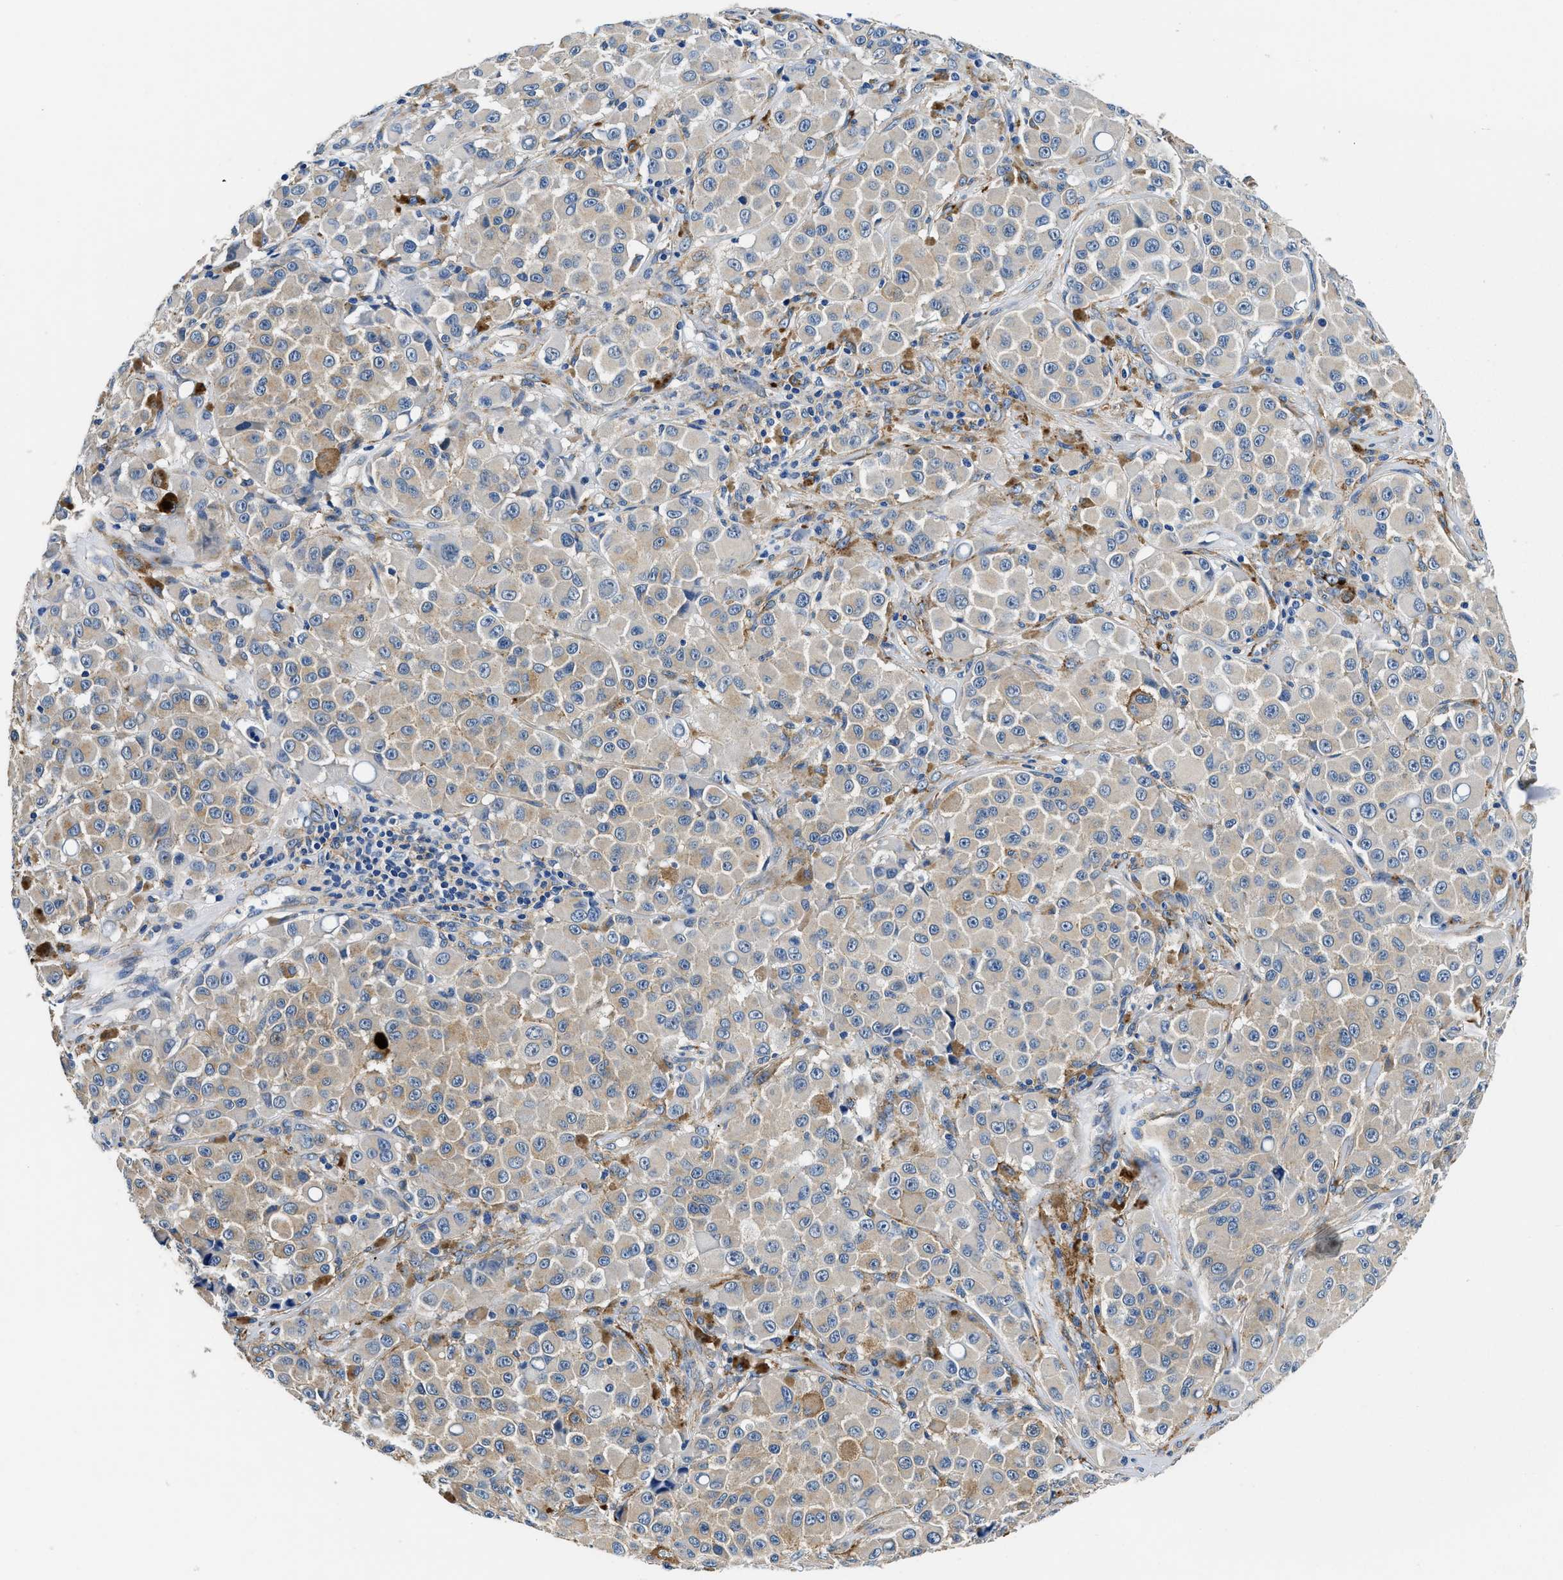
{"staining": {"intensity": "weak", "quantity": "25%-75%", "location": "cytoplasmic/membranous"}, "tissue": "melanoma", "cell_type": "Tumor cells", "image_type": "cancer", "snomed": [{"axis": "morphology", "description": "Malignant melanoma, NOS"}, {"axis": "topography", "description": "Skin"}], "caption": "IHC of human melanoma displays low levels of weak cytoplasmic/membranous staining in approximately 25%-75% of tumor cells.", "gene": "ZFAND3", "patient": {"sex": "male", "age": 84}}